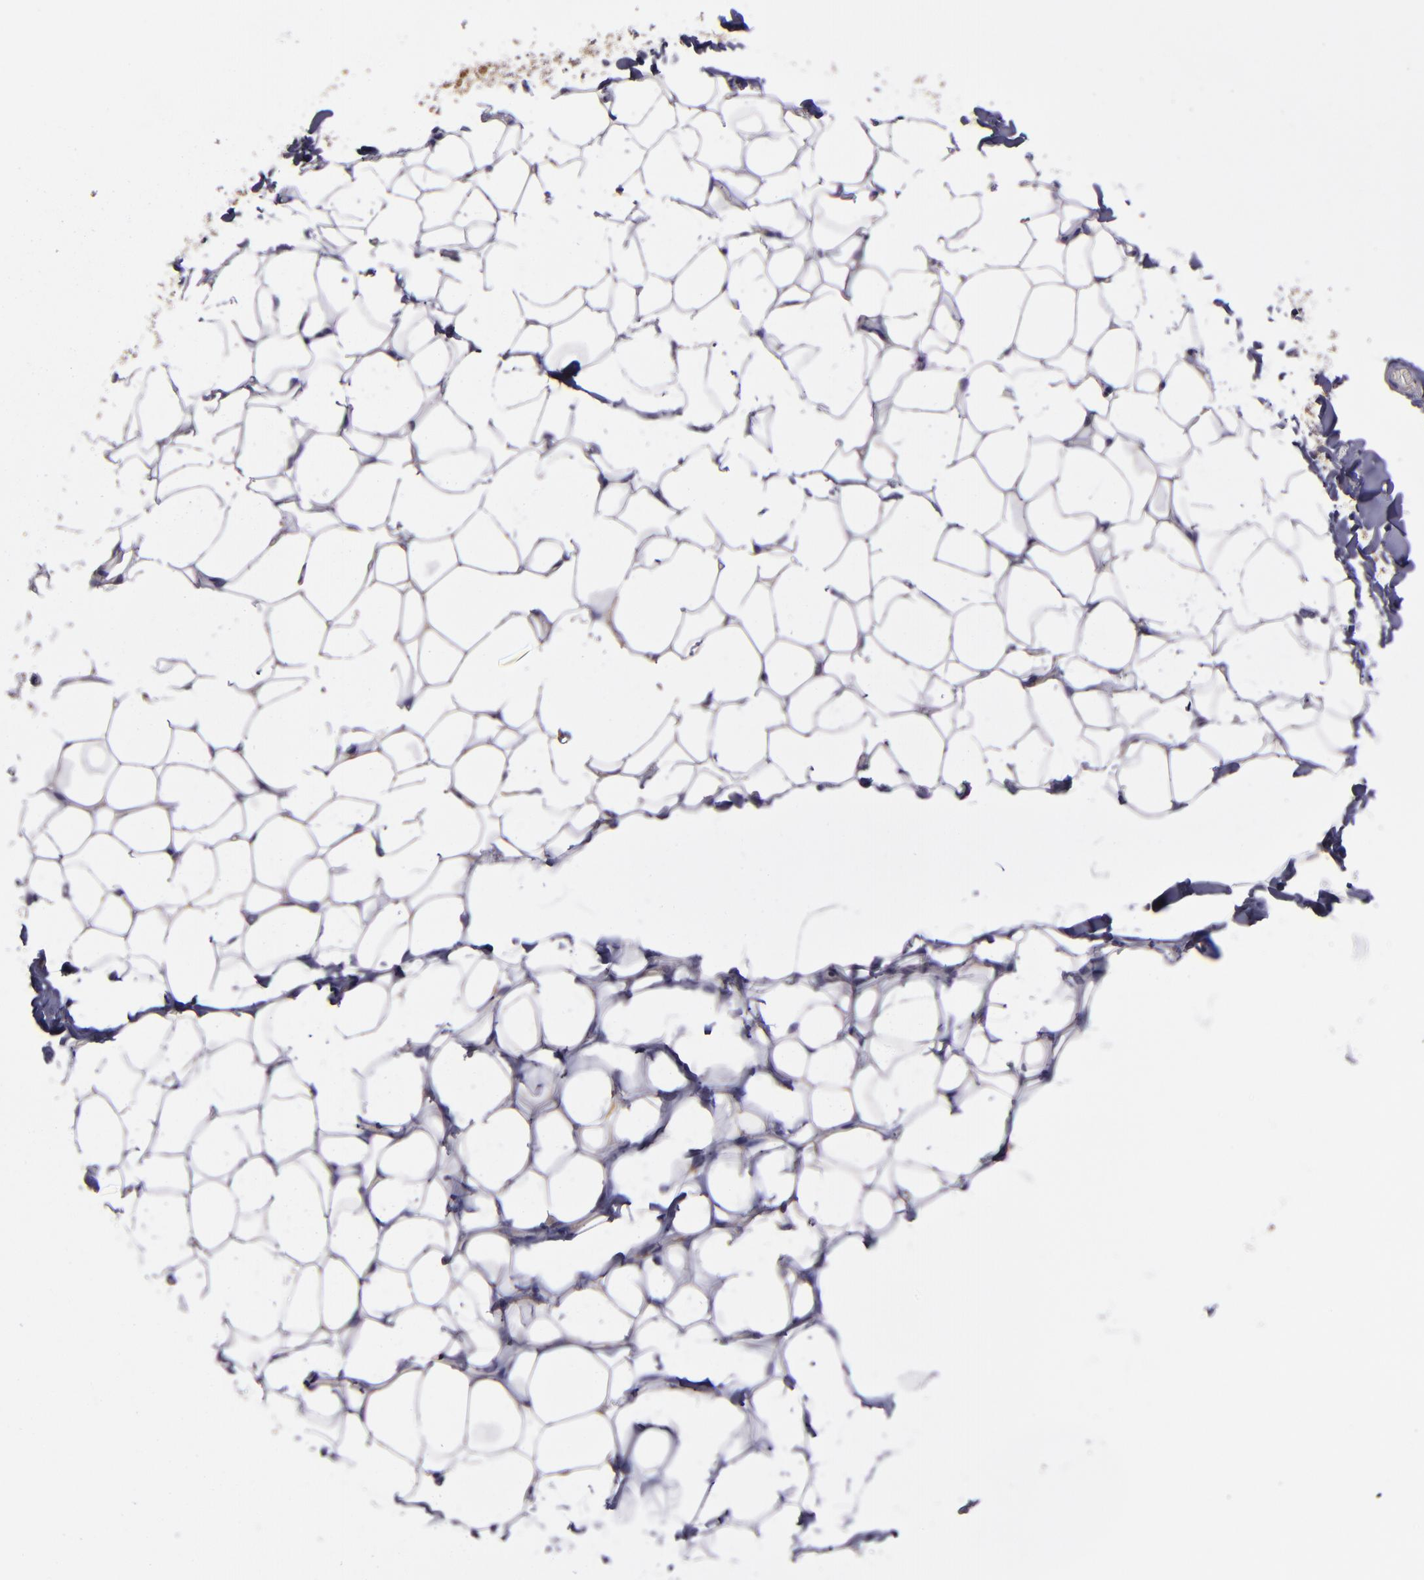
{"staining": {"intensity": "negative", "quantity": "none", "location": "none"}, "tissue": "adipose tissue", "cell_type": "Adipocytes", "image_type": "normal", "snomed": [{"axis": "morphology", "description": "Normal tissue, NOS"}, {"axis": "topography", "description": "Soft tissue"}], "caption": "High magnification brightfield microscopy of unremarkable adipose tissue stained with DAB (3,3'-diaminobenzidine) (brown) and counterstained with hematoxylin (blue): adipocytes show no significant staining.", "gene": "CARS1", "patient": {"sex": "male", "age": 26}}